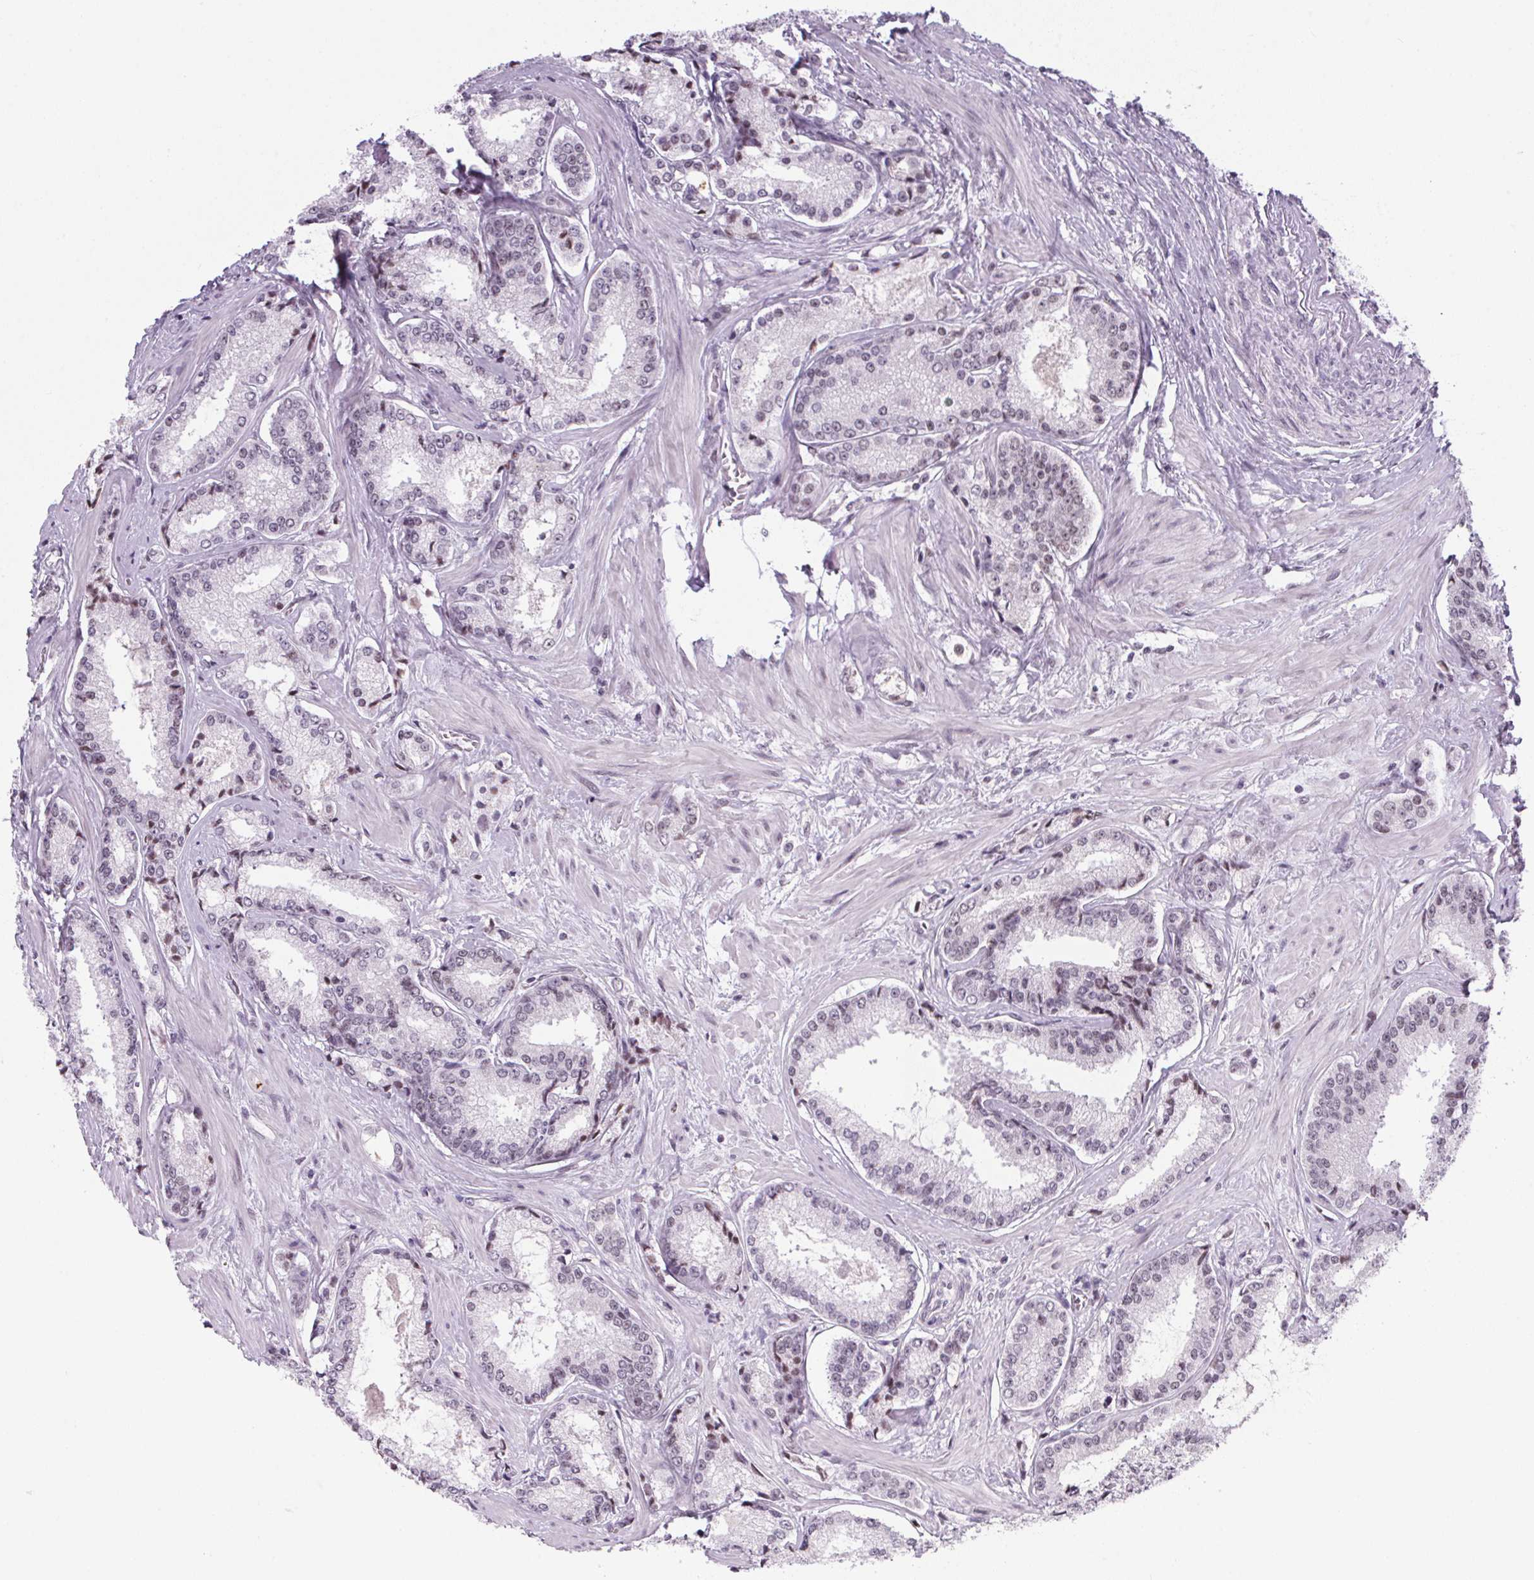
{"staining": {"intensity": "negative", "quantity": "none", "location": "none"}, "tissue": "prostate cancer", "cell_type": "Tumor cells", "image_type": "cancer", "snomed": [{"axis": "morphology", "description": "Adenocarcinoma, Low grade"}, {"axis": "topography", "description": "Prostate"}], "caption": "Tumor cells show no significant positivity in prostate cancer (low-grade adenocarcinoma). (DAB immunohistochemistry visualized using brightfield microscopy, high magnification).", "gene": "SRSF7", "patient": {"sex": "male", "age": 56}}